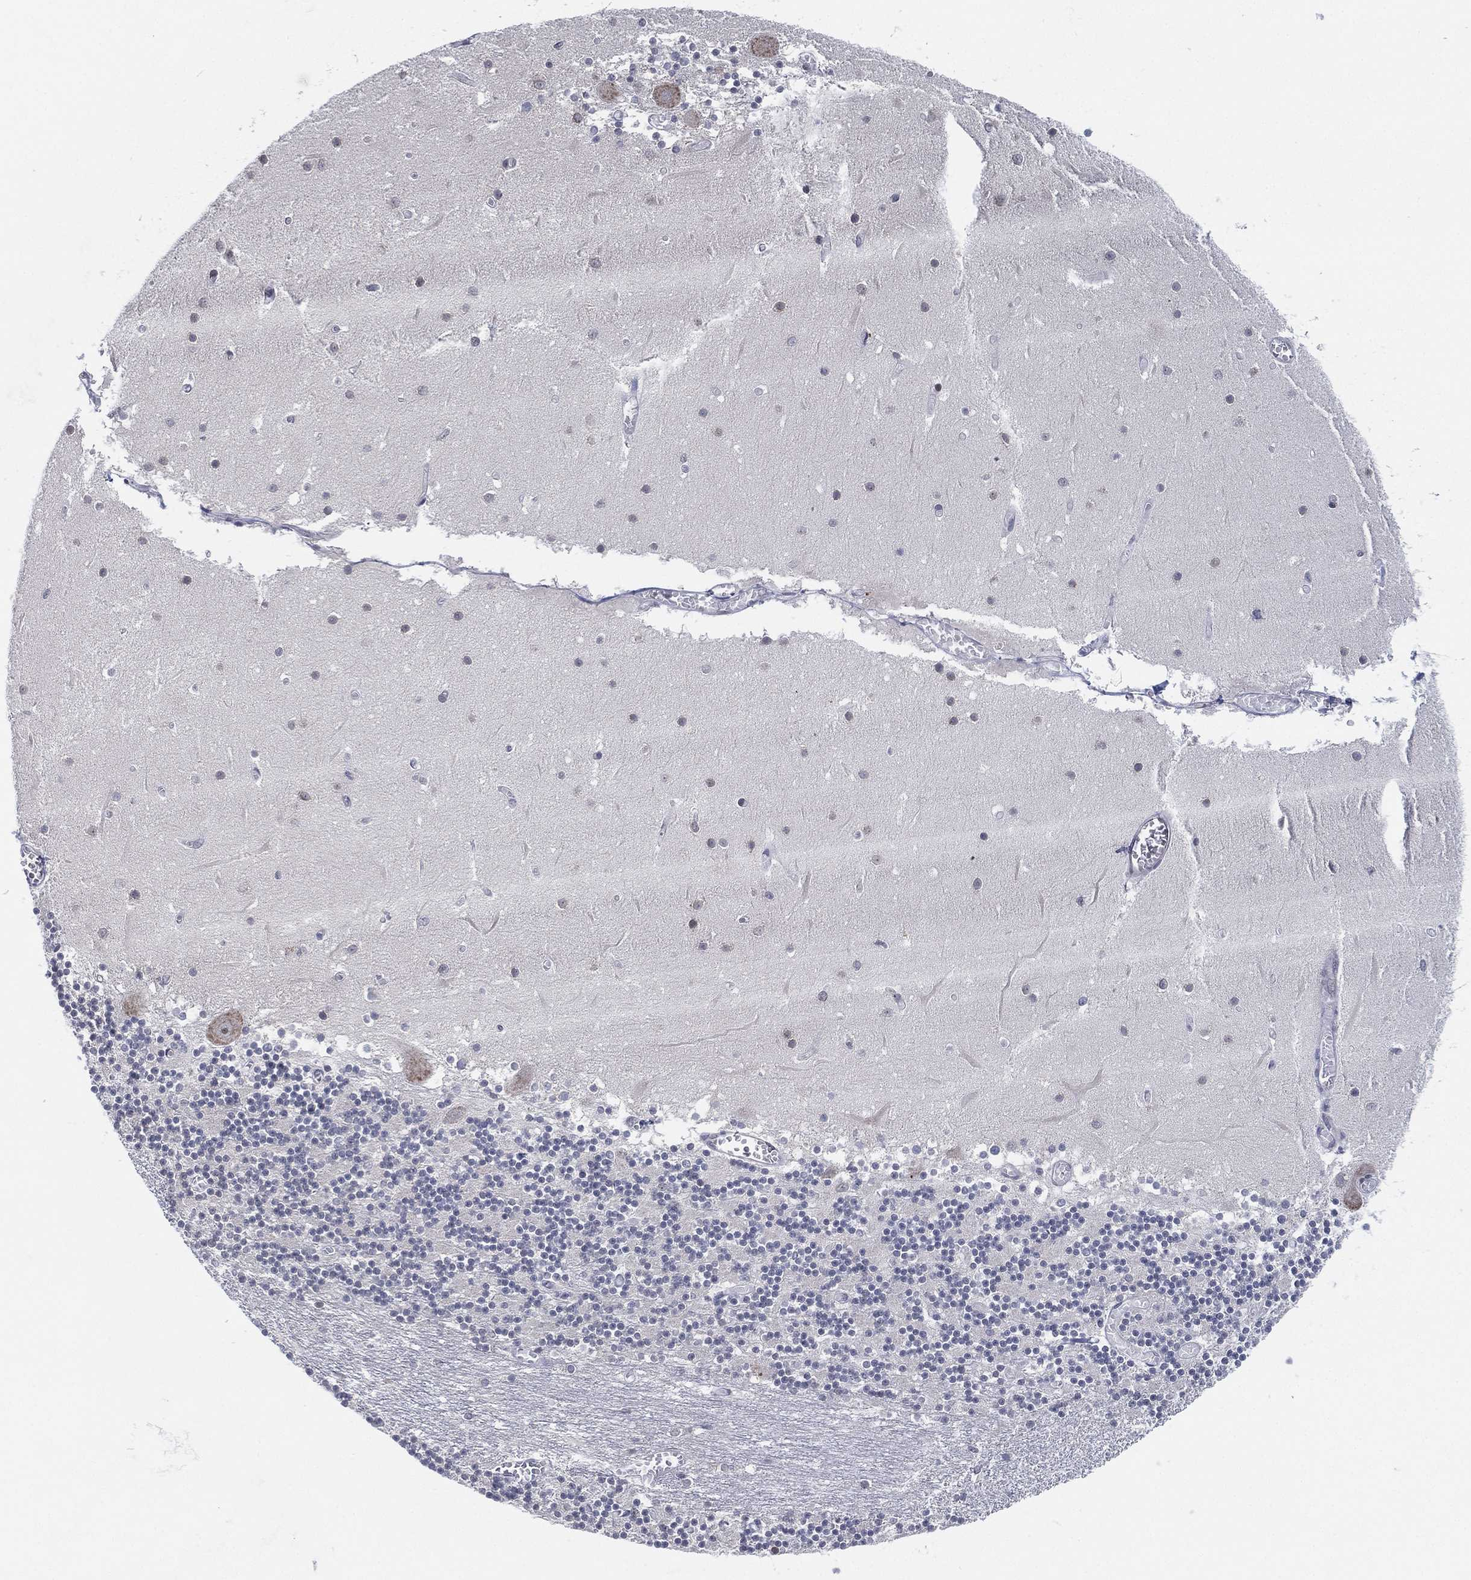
{"staining": {"intensity": "negative", "quantity": "none", "location": "none"}, "tissue": "cerebellum", "cell_type": "Cells in granular layer", "image_type": "normal", "snomed": [{"axis": "morphology", "description": "Normal tissue, NOS"}, {"axis": "topography", "description": "Cerebellum"}], "caption": "The IHC histopathology image has no significant staining in cells in granular layer of cerebellum. The staining was performed using DAB to visualize the protein expression in brown, while the nuclei were stained in blue with hematoxylin (Magnification: 20x).", "gene": "TMCO1", "patient": {"sex": "female", "age": 28}}